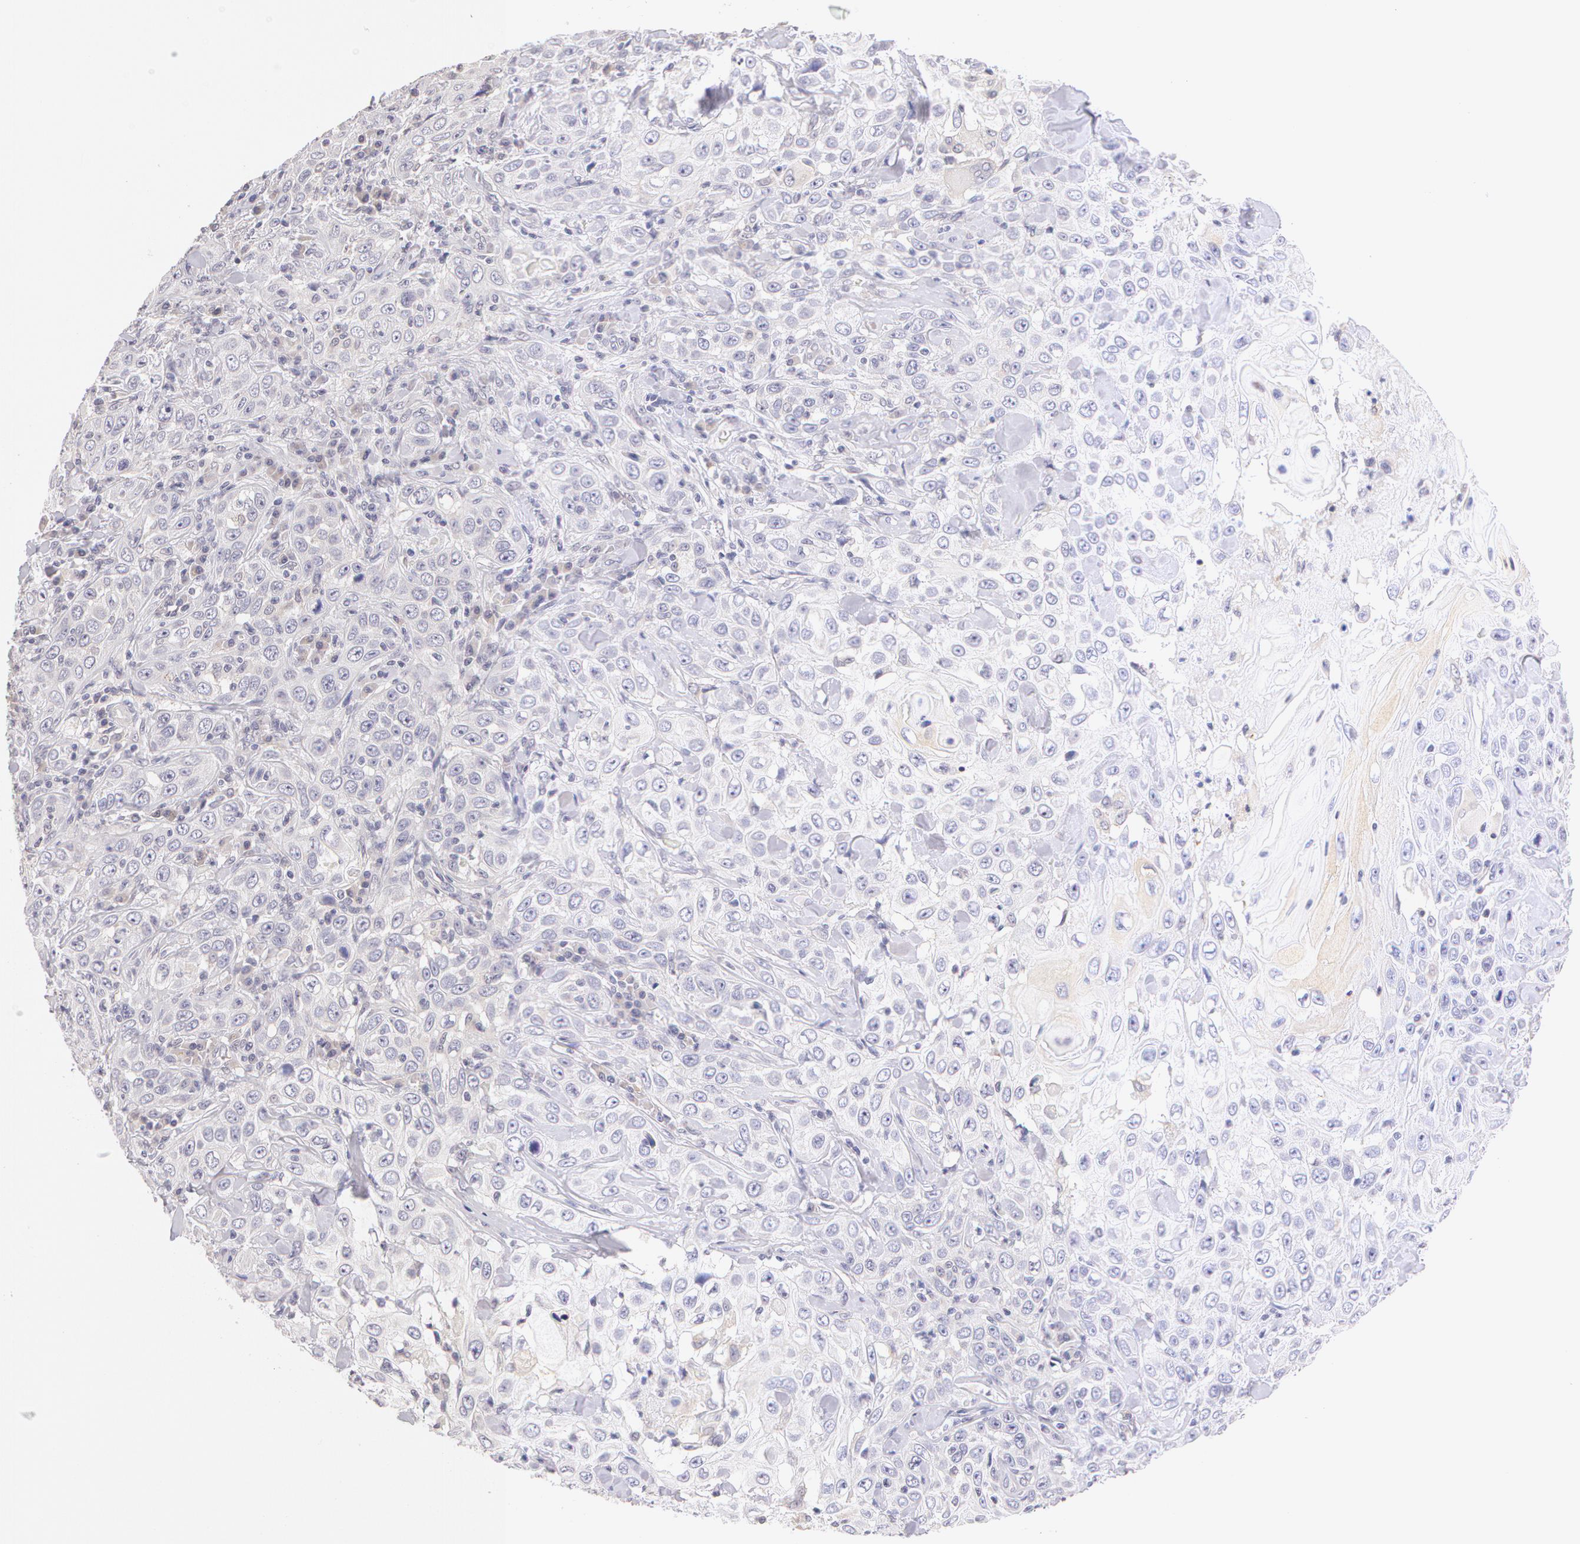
{"staining": {"intensity": "negative", "quantity": "none", "location": "none"}, "tissue": "skin cancer", "cell_type": "Tumor cells", "image_type": "cancer", "snomed": [{"axis": "morphology", "description": "Squamous cell carcinoma, NOS"}, {"axis": "topography", "description": "Skin"}], "caption": "This image is of skin squamous cell carcinoma stained with IHC to label a protein in brown with the nuclei are counter-stained blue. There is no positivity in tumor cells.", "gene": "ZNF597", "patient": {"sex": "male", "age": 84}}